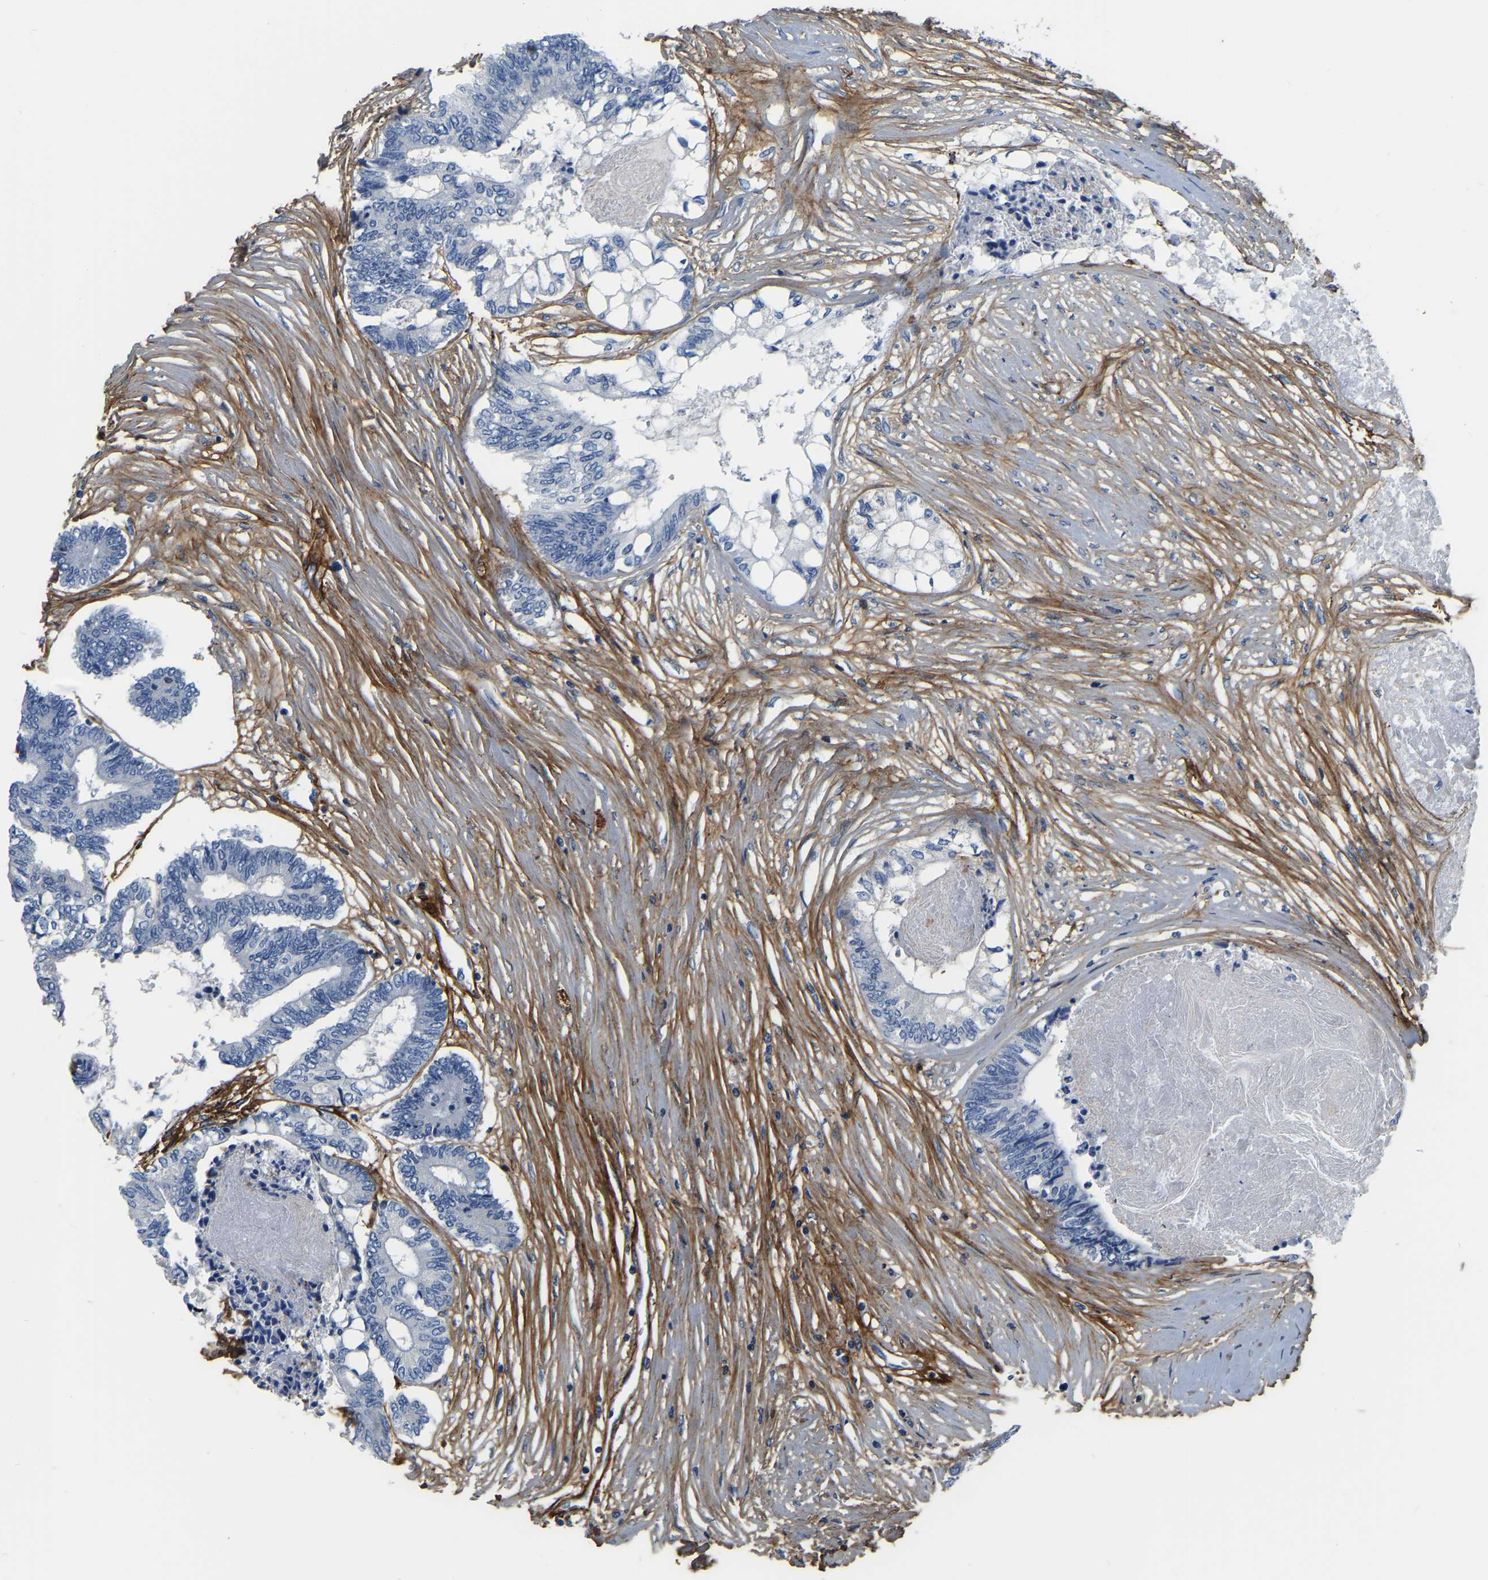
{"staining": {"intensity": "negative", "quantity": "none", "location": "none"}, "tissue": "colorectal cancer", "cell_type": "Tumor cells", "image_type": "cancer", "snomed": [{"axis": "morphology", "description": "Adenocarcinoma, NOS"}, {"axis": "topography", "description": "Rectum"}], "caption": "Tumor cells show no significant protein positivity in colorectal cancer.", "gene": "COL6A1", "patient": {"sex": "male", "age": 63}}